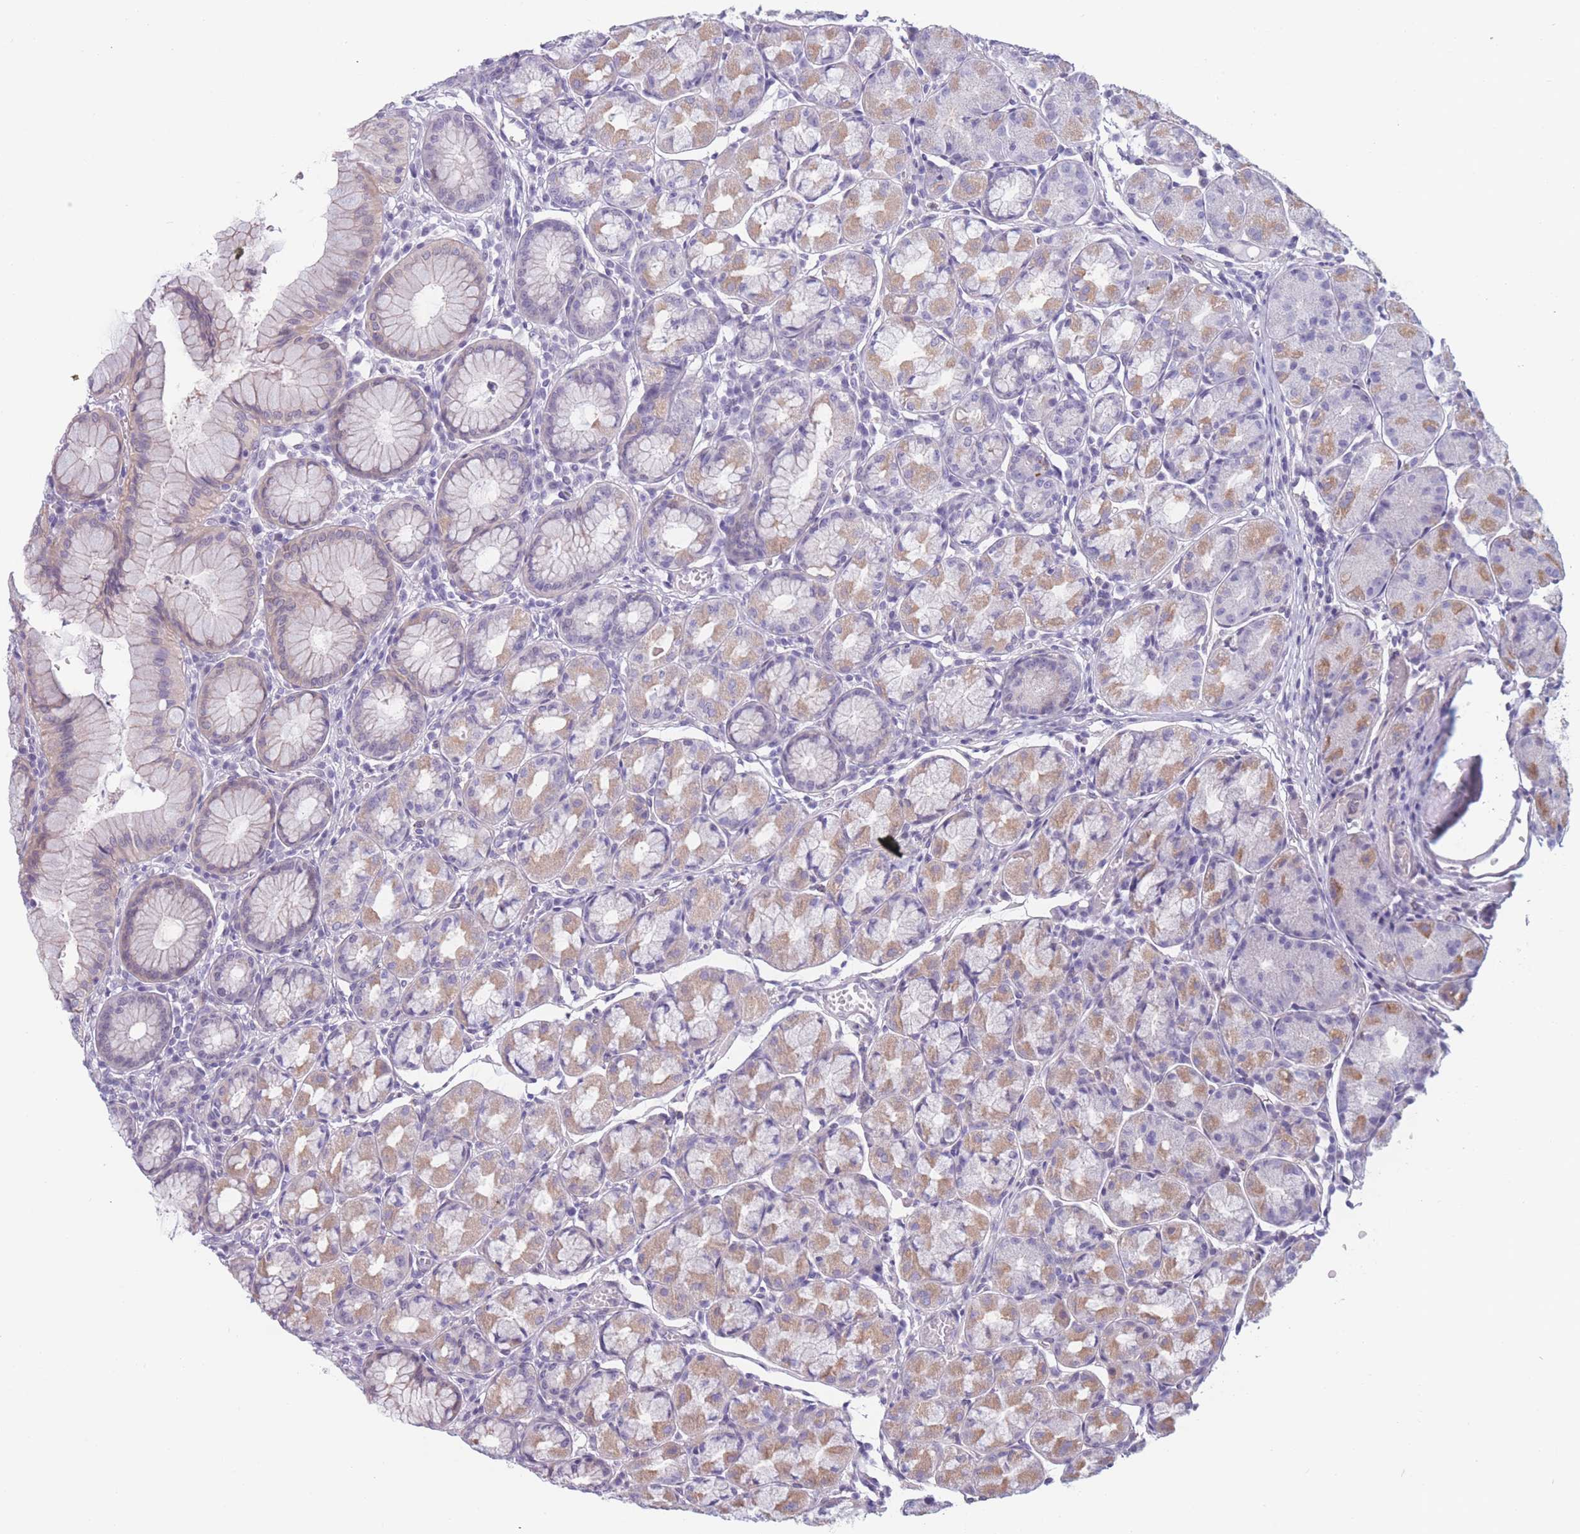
{"staining": {"intensity": "weak", "quantity": "25%-75%", "location": "cytoplasmic/membranous"}, "tissue": "stomach", "cell_type": "Glandular cells", "image_type": "normal", "snomed": [{"axis": "morphology", "description": "Normal tissue, NOS"}, {"axis": "topography", "description": "Stomach"}], "caption": "Approximately 25%-75% of glandular cells in normal stomach exhibit weak cytoplasmic/membranous protein expression as visualized by brown immunohistochemical staining.", "gene": "PODXL", "patient": {"sex": "male", "age": 55}}